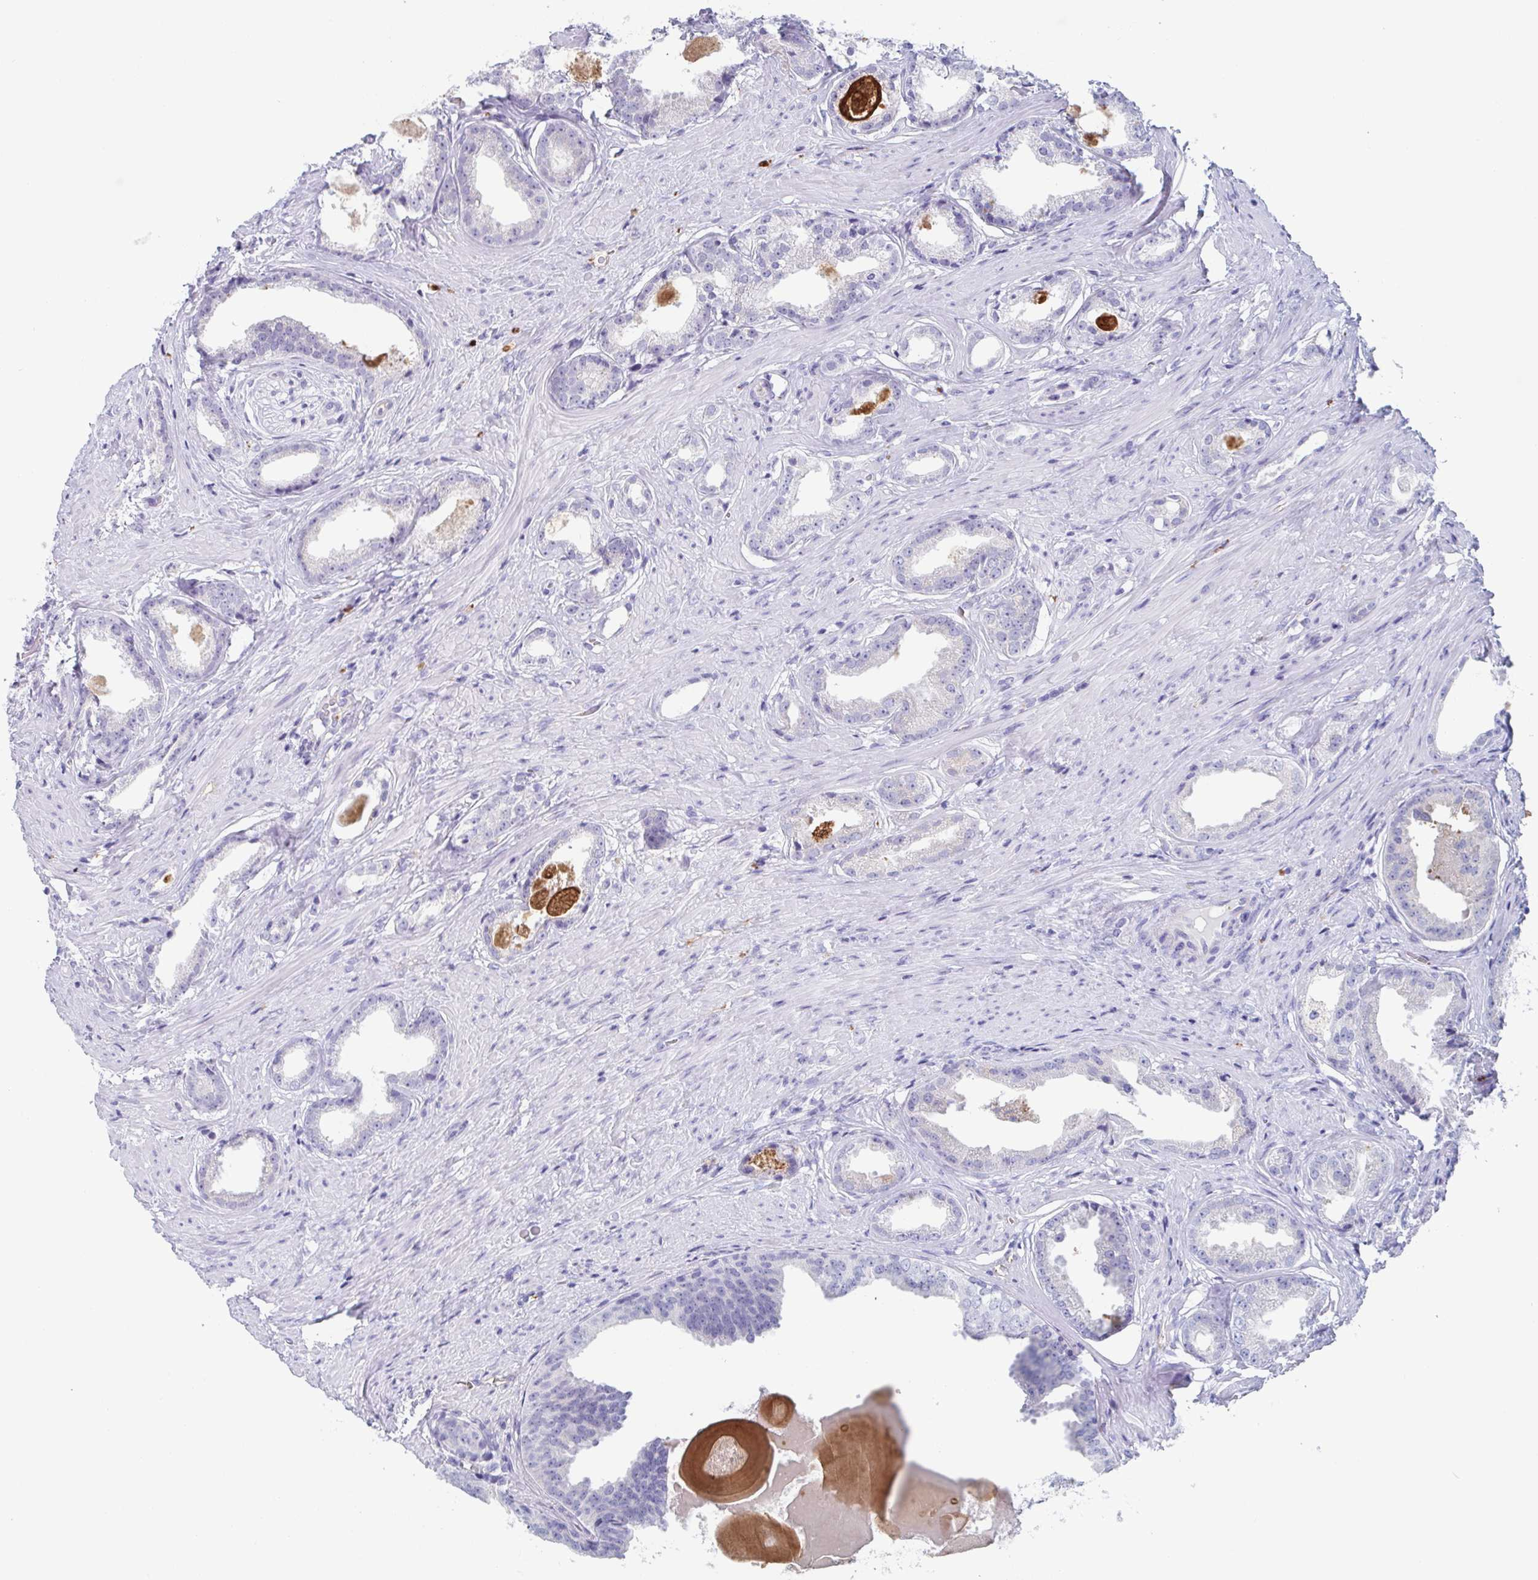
{"staining": {"intensity": "negative", "quantity": "none", "location": "none"}, "tissue": "prostate cancer", "cell_type": "Tumor cells", "image_type": "cancer", "snomed": [{"axis": "morphology", "description": "Adenocarcinoma, Low grade"}, {"axis": "topography", "description": "Prostate"}], "caption": "Tumor cells are negative for brown protein staining in prostate cancer.", "gene": "LYRM2", "patient": {"sex": "male", "age": 65}}